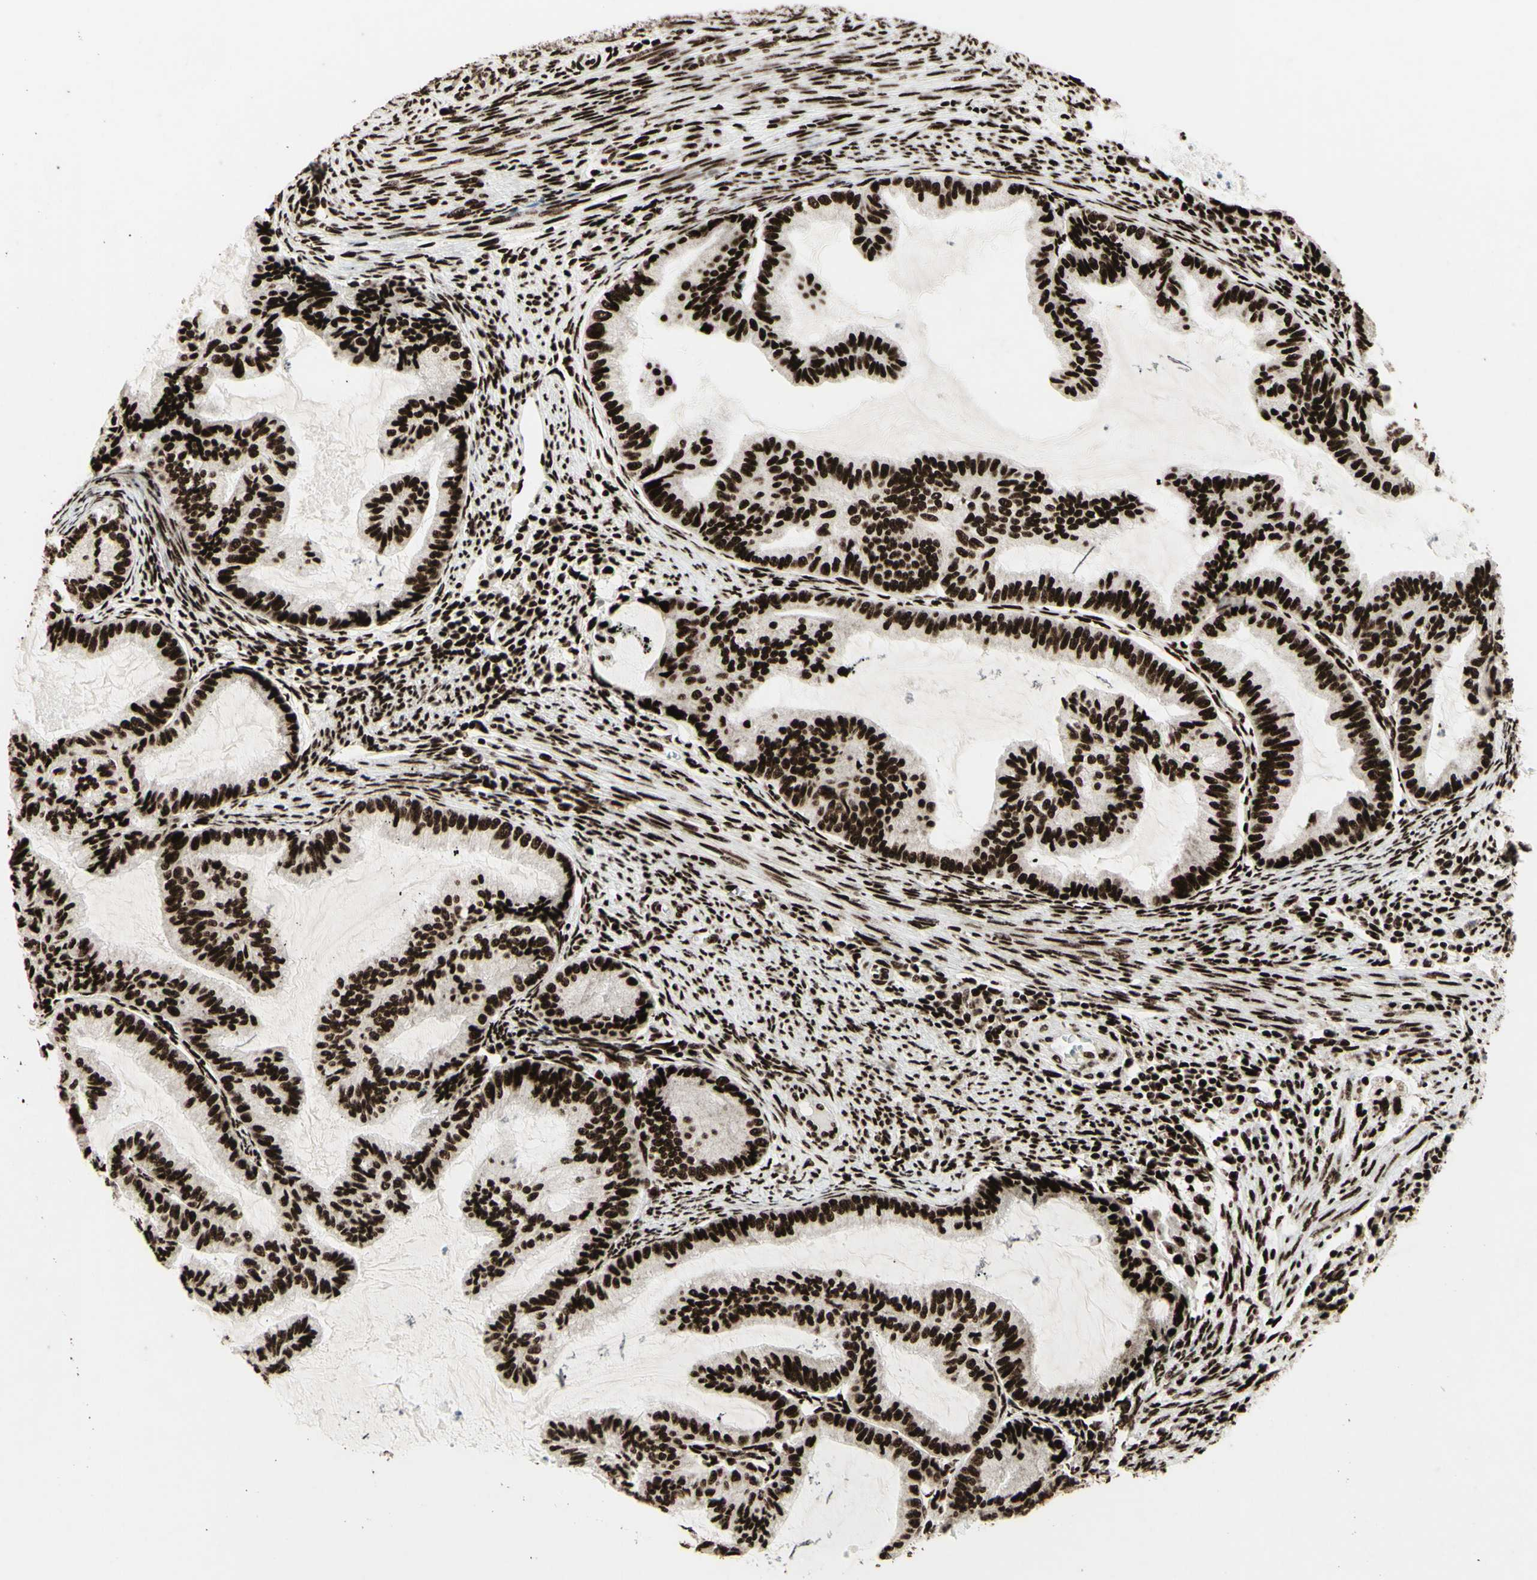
{"staining": {"intensity": "strong", "quantity": ">75%", "location": "nuclear"}, "tissue": "cervical cancer", "cell_type": "Tumor cells", "image_type": "cancer", "snomed": [{"axis": "morphology", "description": "Normal tissue, NOS"}, {"axis": "morphology", "description": "Adenocarcinoma, NOS"}, {"axis": "topography", "description": "Cervix"}, {"axis": "topography", "description": "Endometrium"}], "caption": "Cervical adenocarcinoma stained with DAB (3,3'-diaminobenzidine) immunohistochemistry displays high levels of strong nuclear expression in approximately >75% of tumor cells.", "gene": "U2AF2", "patient": {"sex": "female", "age": 86}}